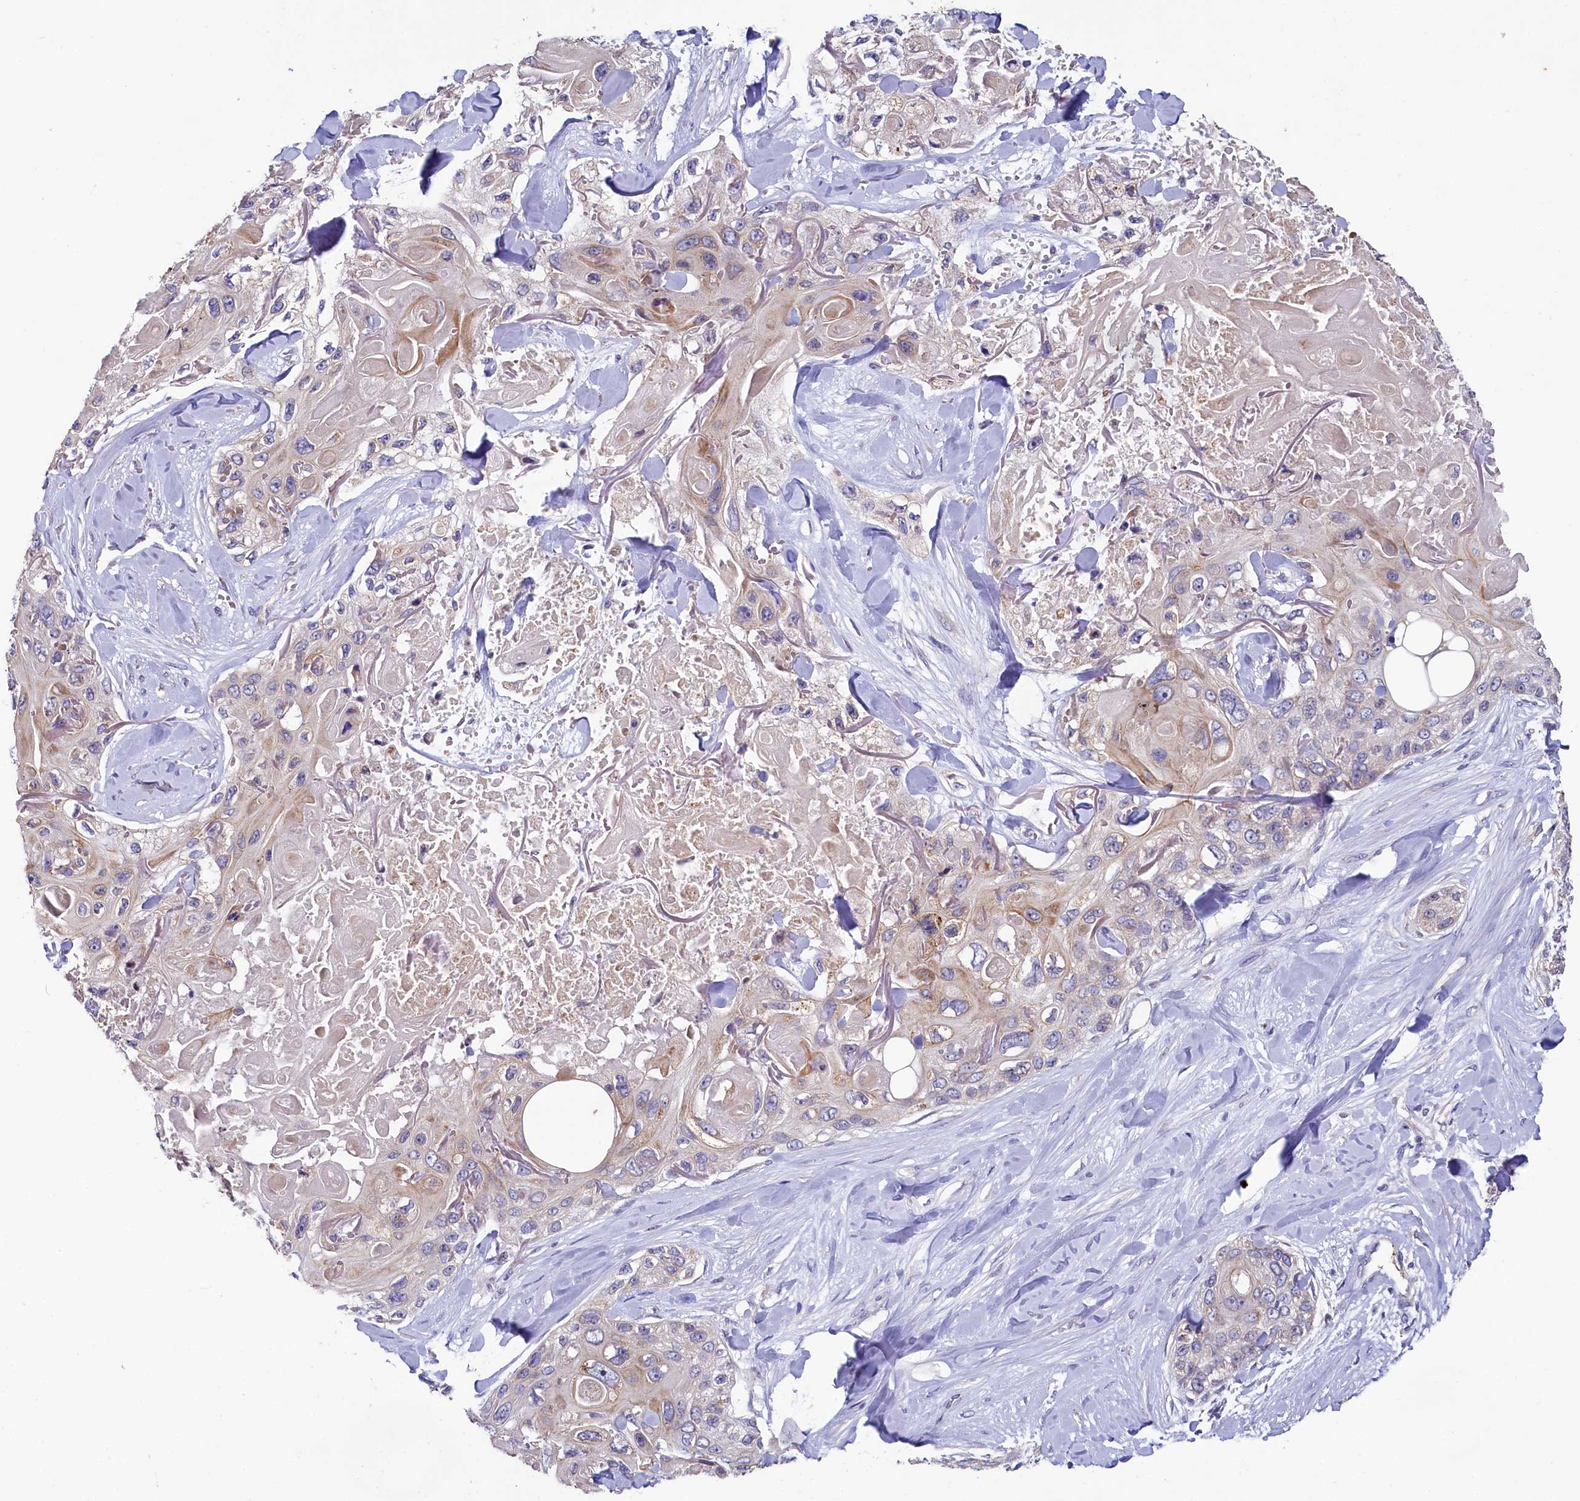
{"staining": {"intensity": "weak", "quantity": "<25%", "location": "cytoplasmic/membranous"}, "tissue": "skin cancer", "cell_type": "Tumor cells", "image_type": "cancer", "snomed": [{"axis": "morphology", "description": "Normal tissue, NOS"}, {"axis": "morphology", "description": "Squamous cell carcinoma, NOS"}, {"axis": "topography", "description": "Skin"}], "caption": "The micrograph exhibits no significant positivity in tumor cells of skin cancer (squamous cell carcinoma). (Brightfield microscopy of DAB IHC at high magnification).", "gene": "SPINK9", "patient": {"sex": "male", "age": 72}}